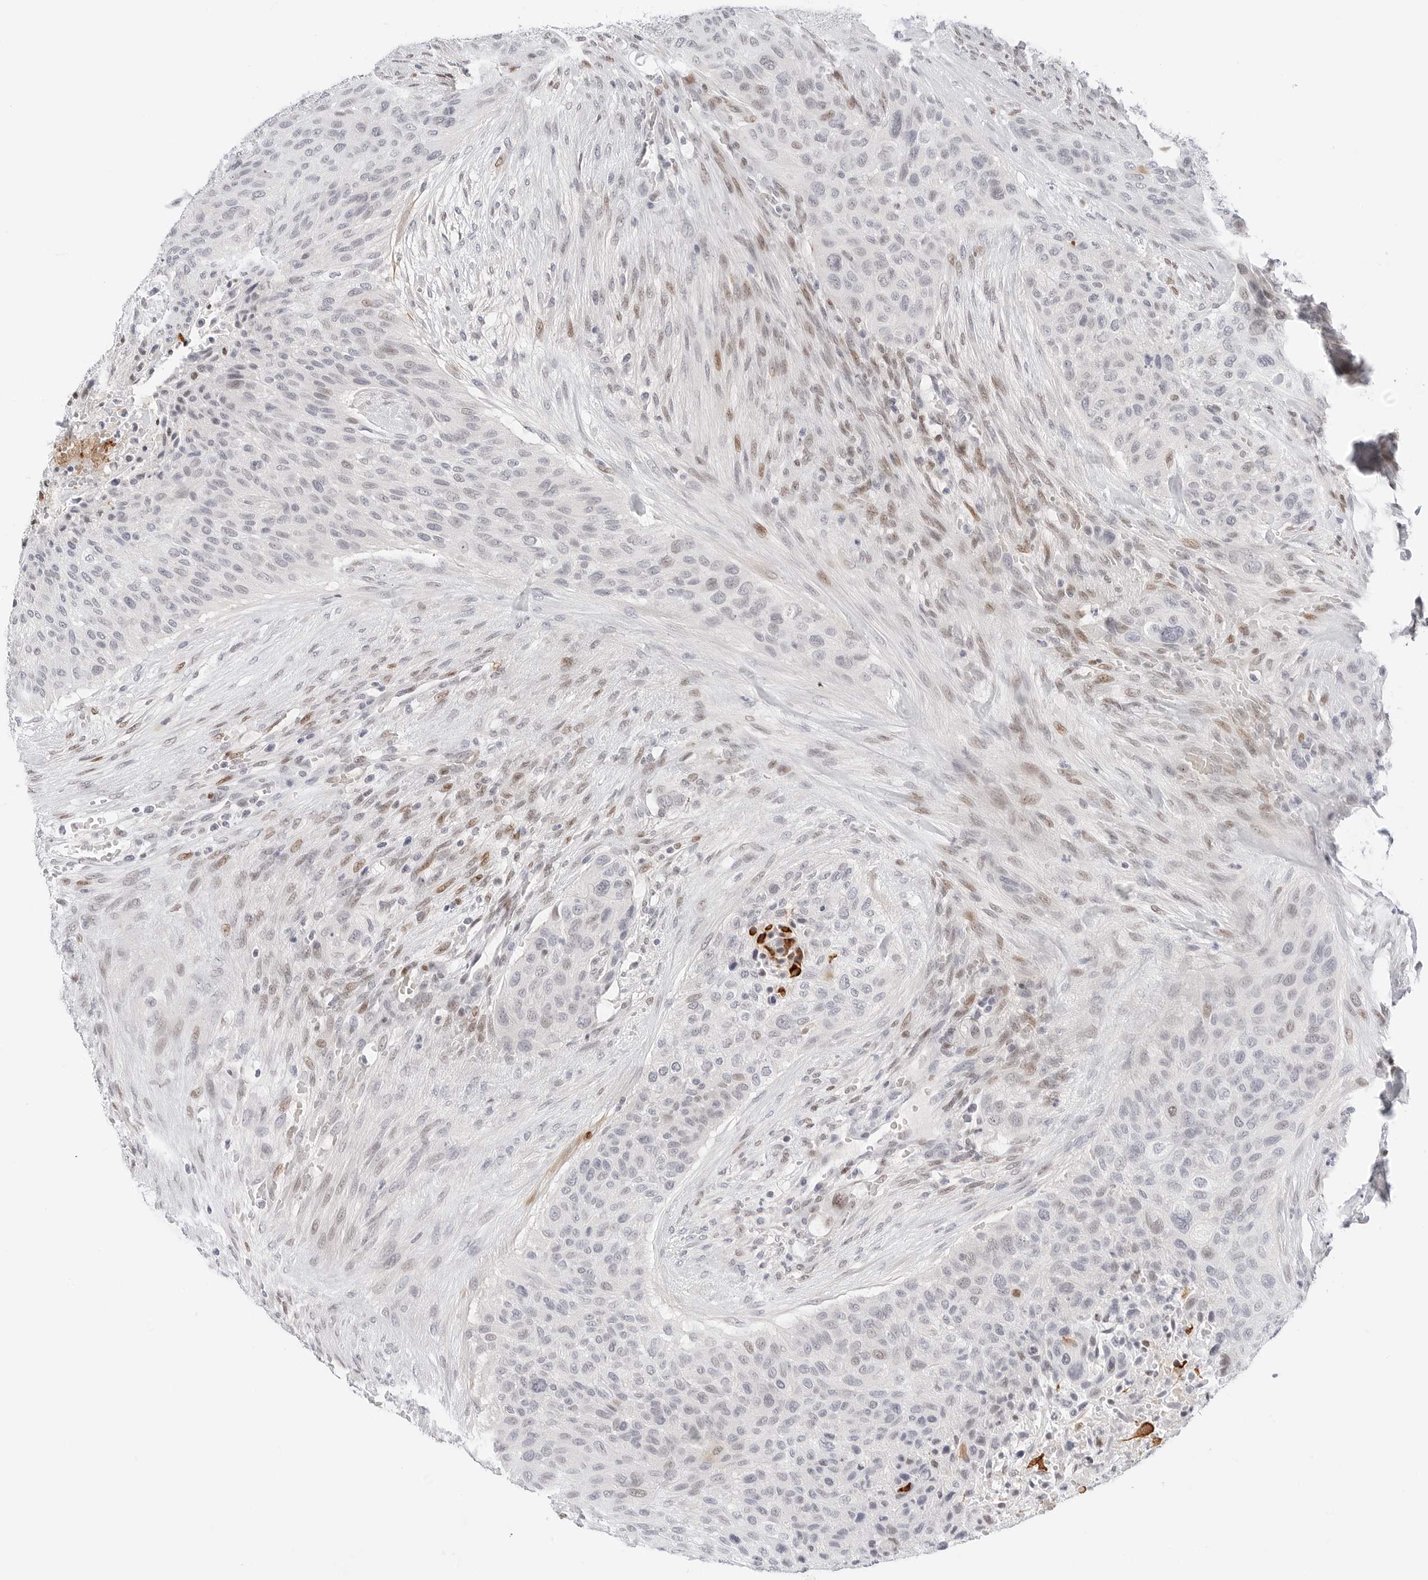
{"staining": {"intensity": "moderate", "quantity": "<25%", "location": "nuclear"}, "tissue": "urothelial cancer", "cell_type": "Tumor cells", "image_type": "cancer", "snomed": [{"axis": "morphology", "description": "Urothelial carcinoma, High grade"}, {"axis": "topography", "description": "Urinary bladder"}], "caption": "Brown immunohistochemical staining in human urothelial cancer reveals moderate nuclear positivity in about <25% of tumor cells.", "gene": "SPIDR", "patient": {"sex": "male", "age": 35}}